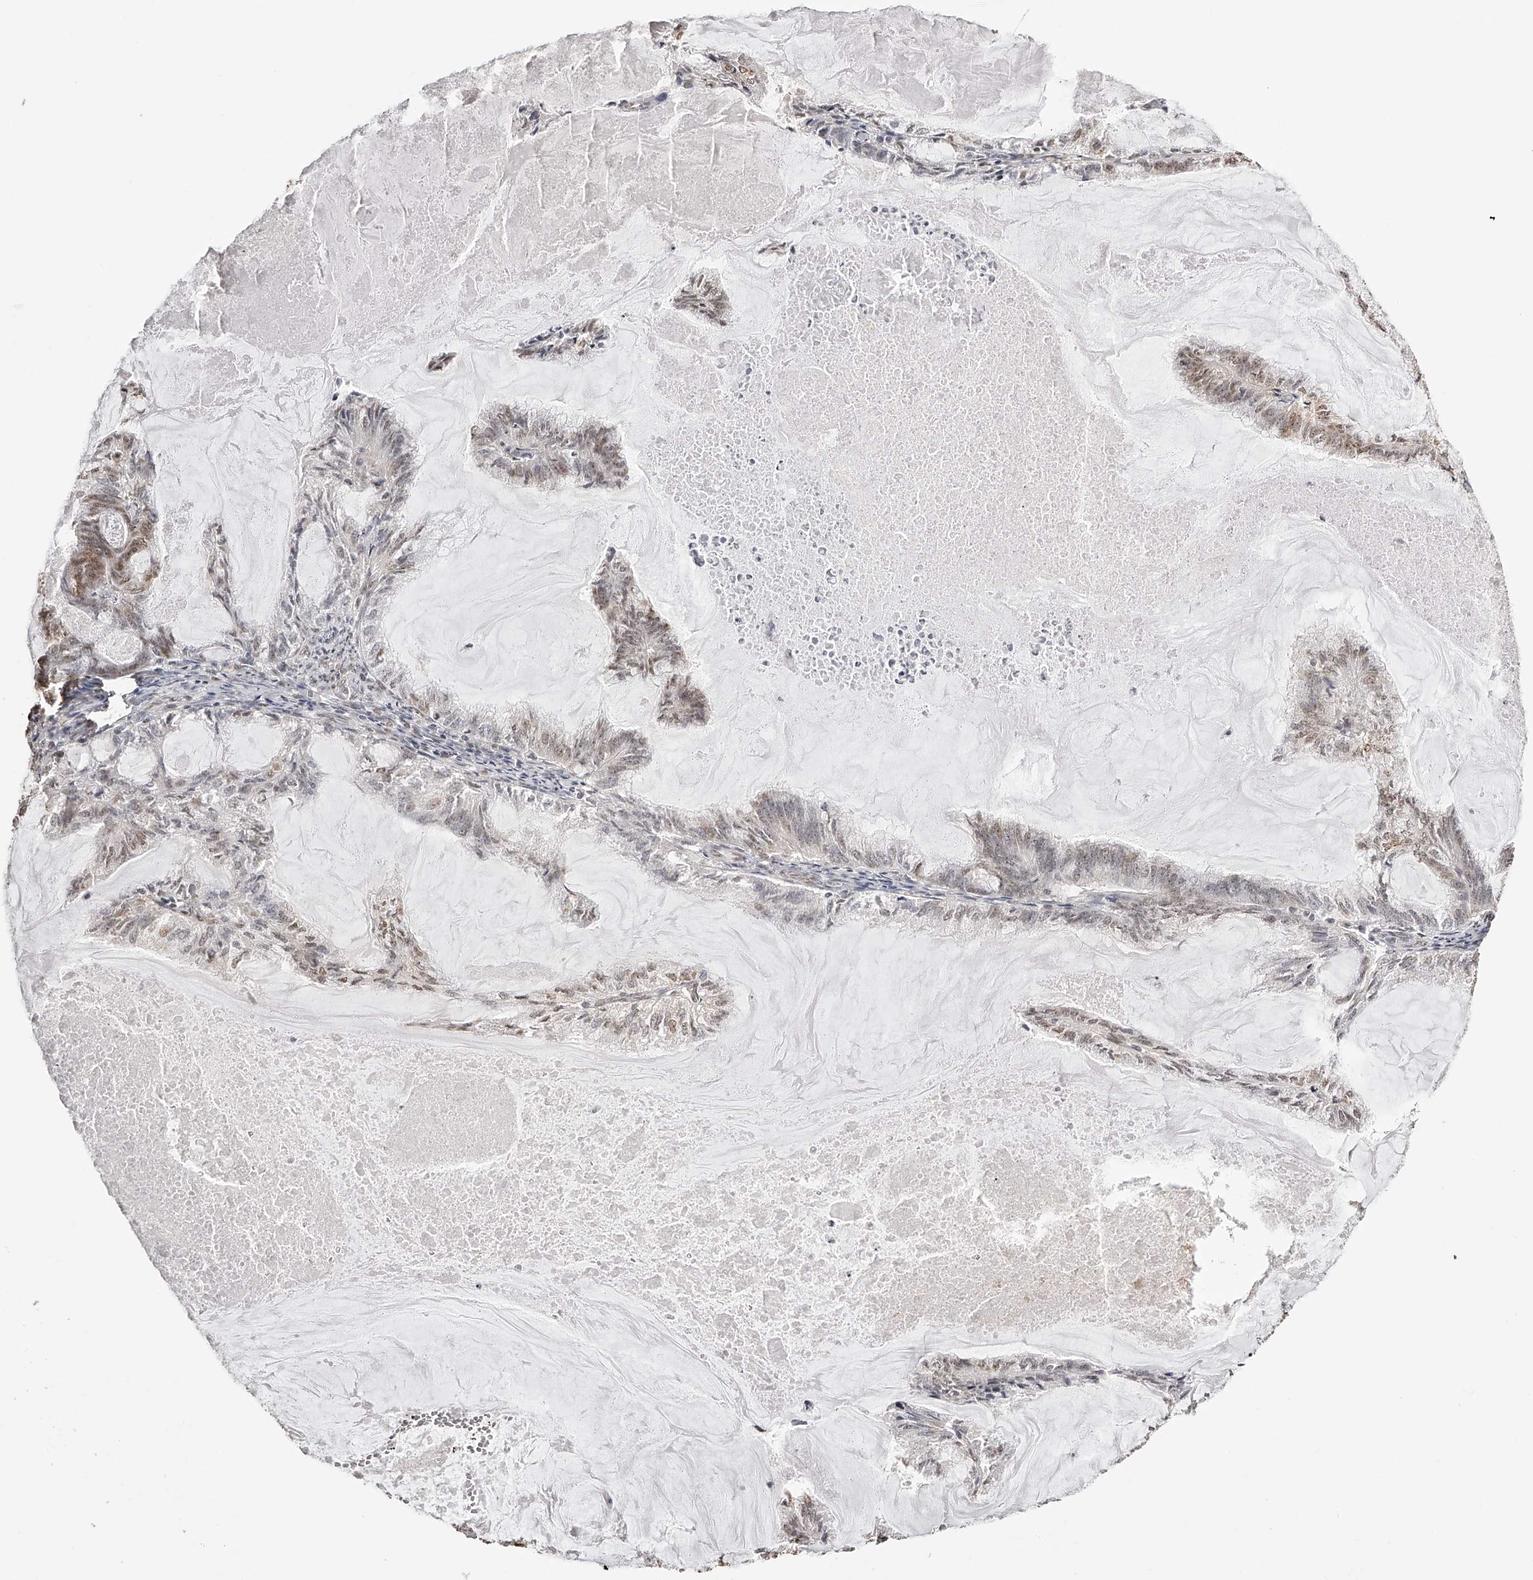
{"staining": {"intensity": "weak", "quantity": ">75%", "location": "nuclear"}, "tissue": "endometrial cancer", "cell_type": "Tumor cells", "image_type": "cancer", "snomed": [{"axis": "morphology", "description": "Adenocarcinoma, NOS"}, {"axis": "topography", "description": "Endometrium"}], "caption": "There is low levels of weak nuclear staining in tumor cells of endometrial cancer, as demonstrated by immunohistochemical staining (brown color).", "gene": "ZNF503", "patient": {"sex": "female", "age": 86}}